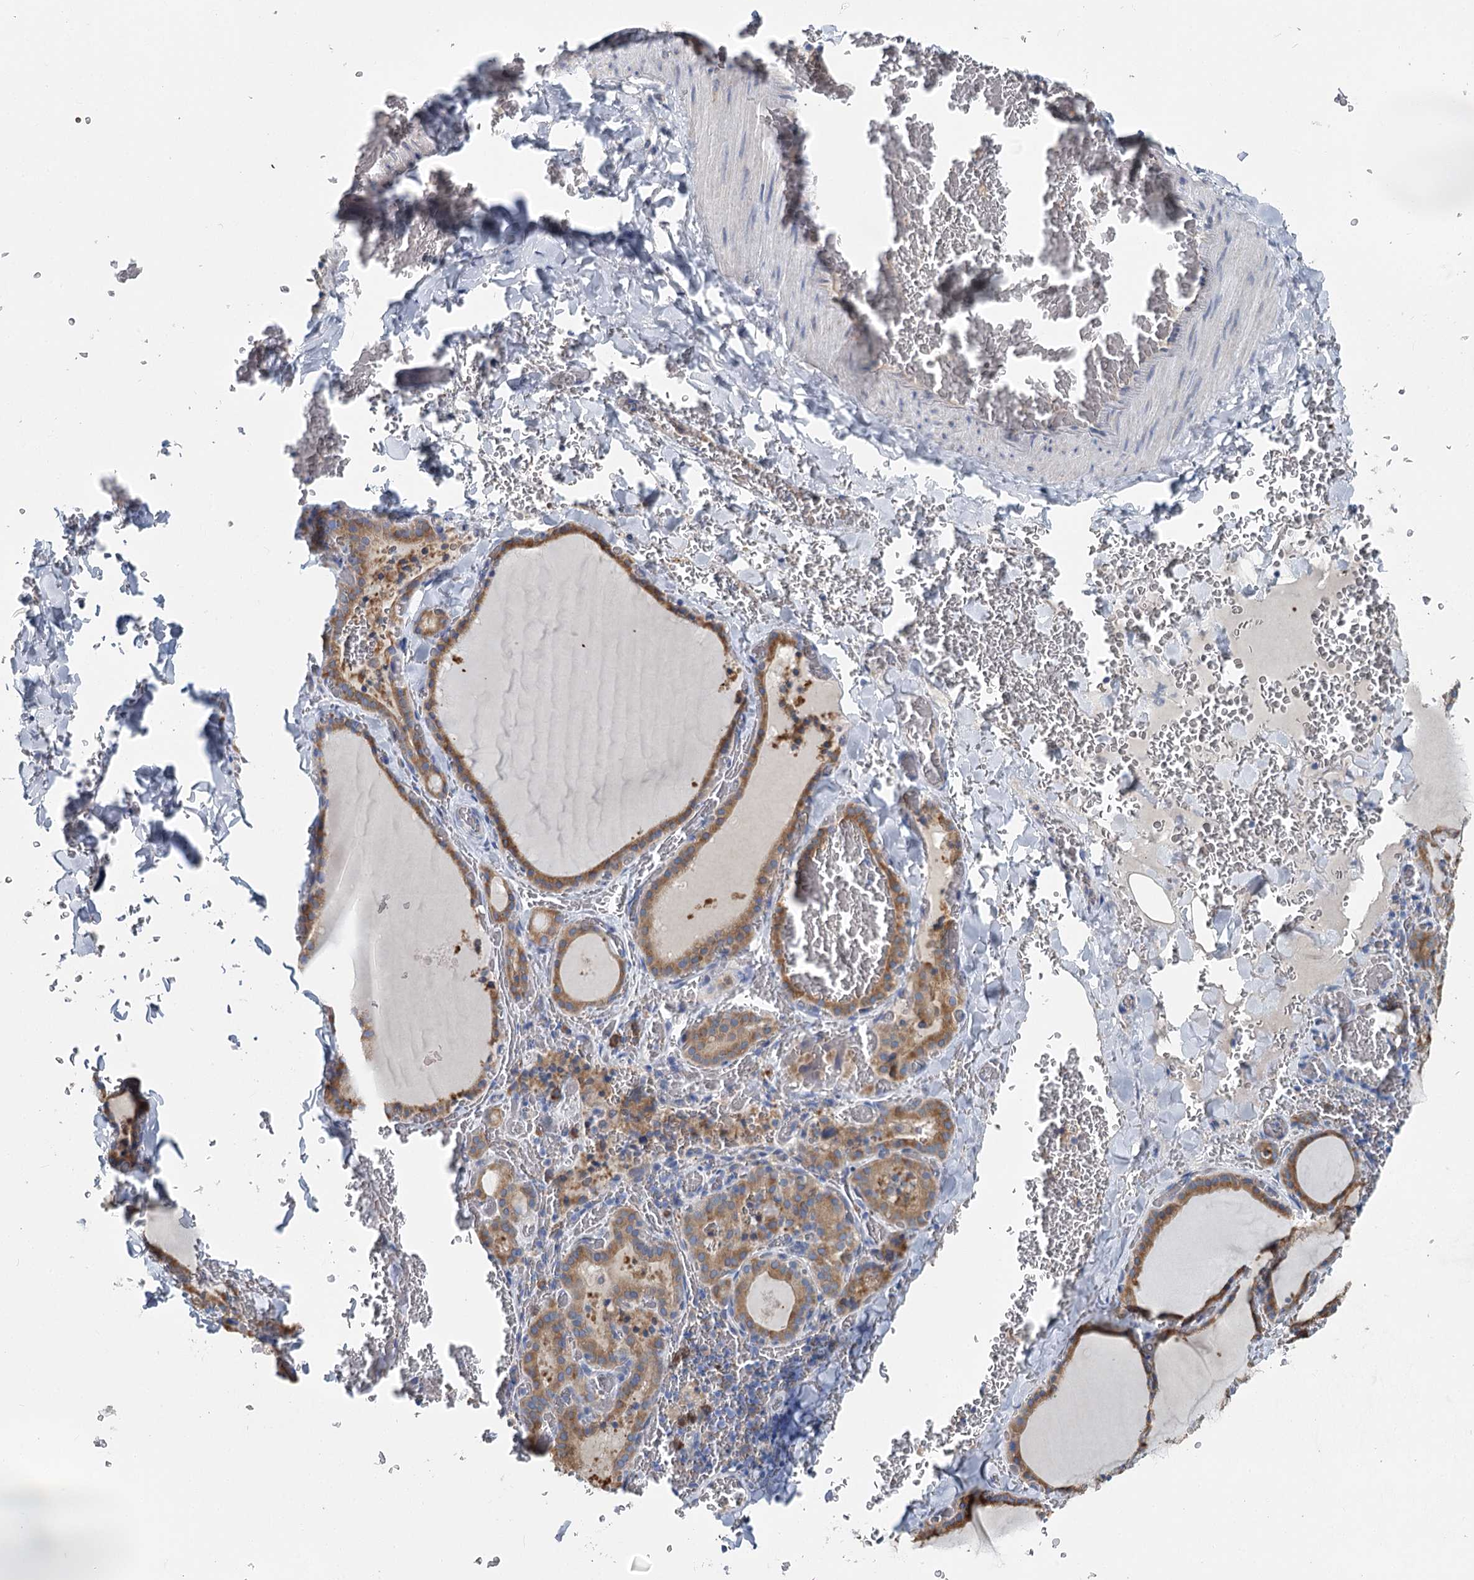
{"staining": {"intensity": "moderate", "quantity": ">75%", "location": "cytoplasmic/membranous"}, "tissue": "thyroid gland", "cell_type": "Glandular cells", "image_type": "normal", "snomed": [{"axis": "morphology", "description": "Normal tissue, NOS"}, {"axis": "topography", "description": "Thyroid gland"}], "caption": "Immunohistochemical staining of normal thyroid gland demonstrates moderate cytoplasmic/membranous protein staining in approximately >75% of glandular cells. The protein of interest is stained brown, and the nuclei are stained in blue (DAB IHC with brightfield microscopy, high magnification).", "gene": "ANKRD16", "patient": {"sex": "female", "age": 39}}